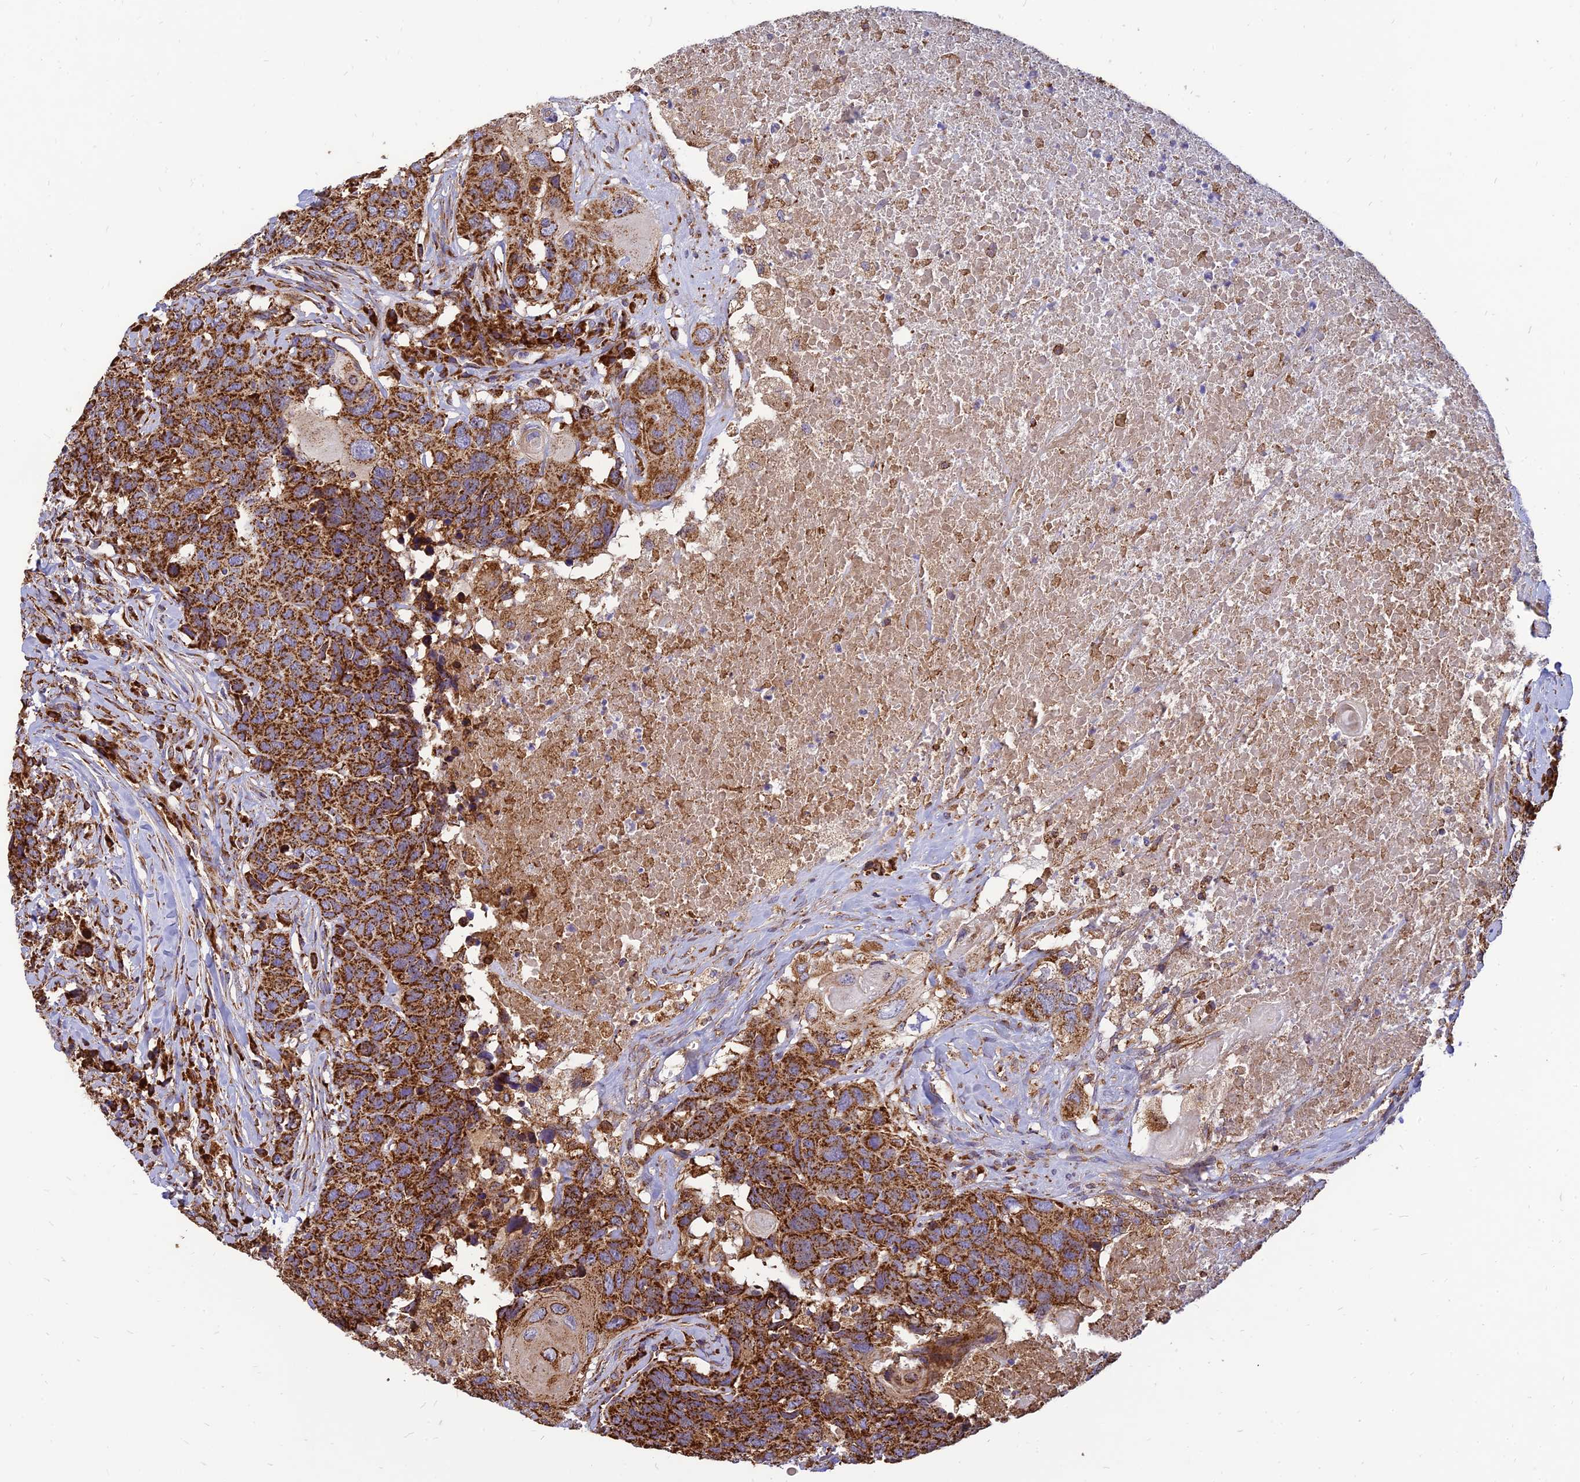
{"staining": {"intensity": "strong", "quantity": ">75%", "location": "cytoplasmic/membranous"}, "tissue": "head and neck cancer", "cell_type": "Tumor cells", "image_type": "cancer", "snomed": [{"axis": "morphology", "description": "Squamous cell carcinoma, NOS"}, {"axis": "topography", "description": "Head-Neck"}], "caption": "A histopathology image of squamous cell carcinoma (head and neck) stained for a protein exhibits strong cytoplasmic/membranous brown staining in tumor cells.", "gene": "THUMPD2", "patient": {"sex": "male", "age": 66}}